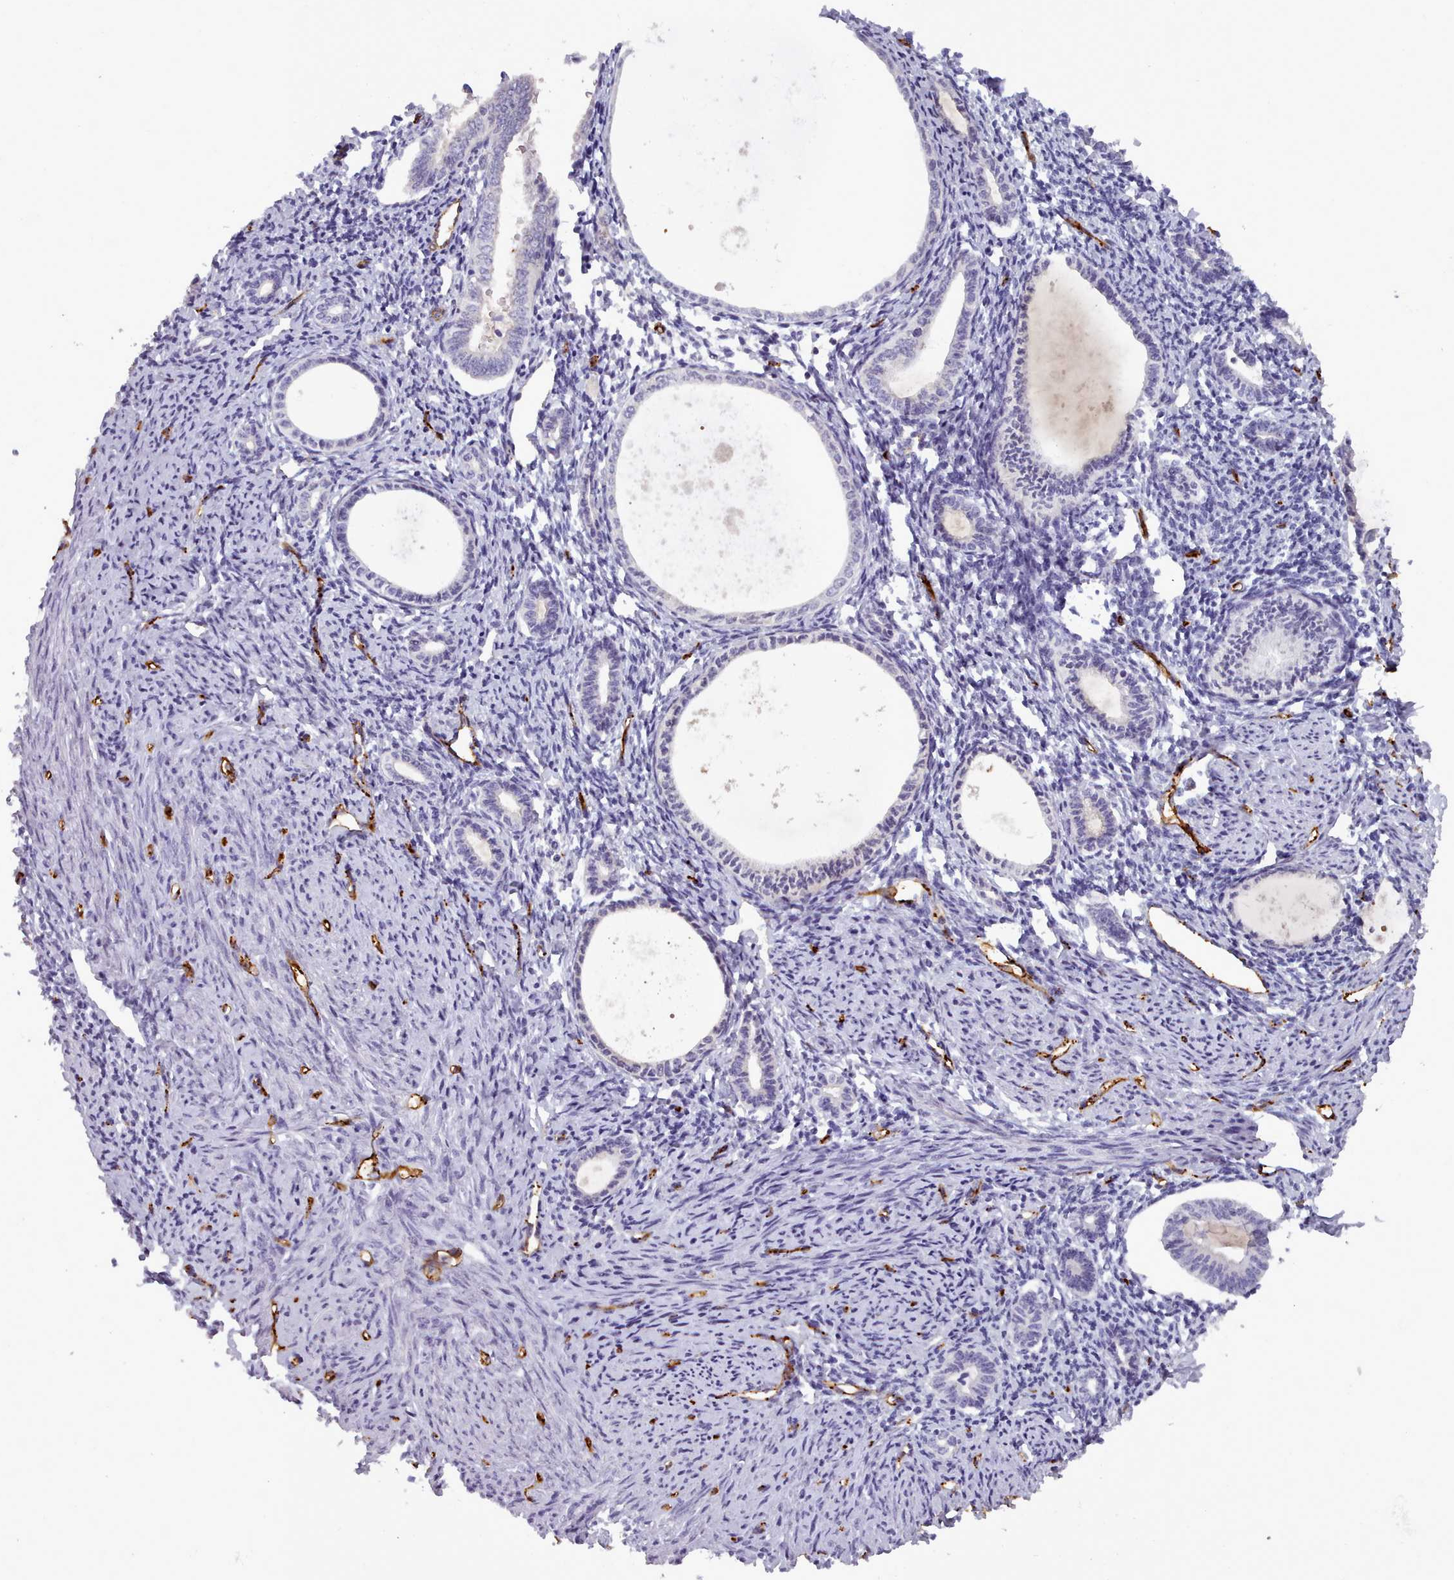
{"staining": {"intensity": "negative", "quantity": "none", "location": "none"}, "tissue": "endometrium", "cell_type": "Cells in endometrial stroma", "image_type": "normal", "snomed": [{"axis": "morphology", "description": "Normal tissue, NOS"}, {"axis": "topography", "description": "Endometrium"}], "caption": "Histopathology image shows no significant protein staining in cells in endometrial stroma of normal endometrium.", "gene": "CD300LF", "patient": {"sex": "female", "age": 63}}